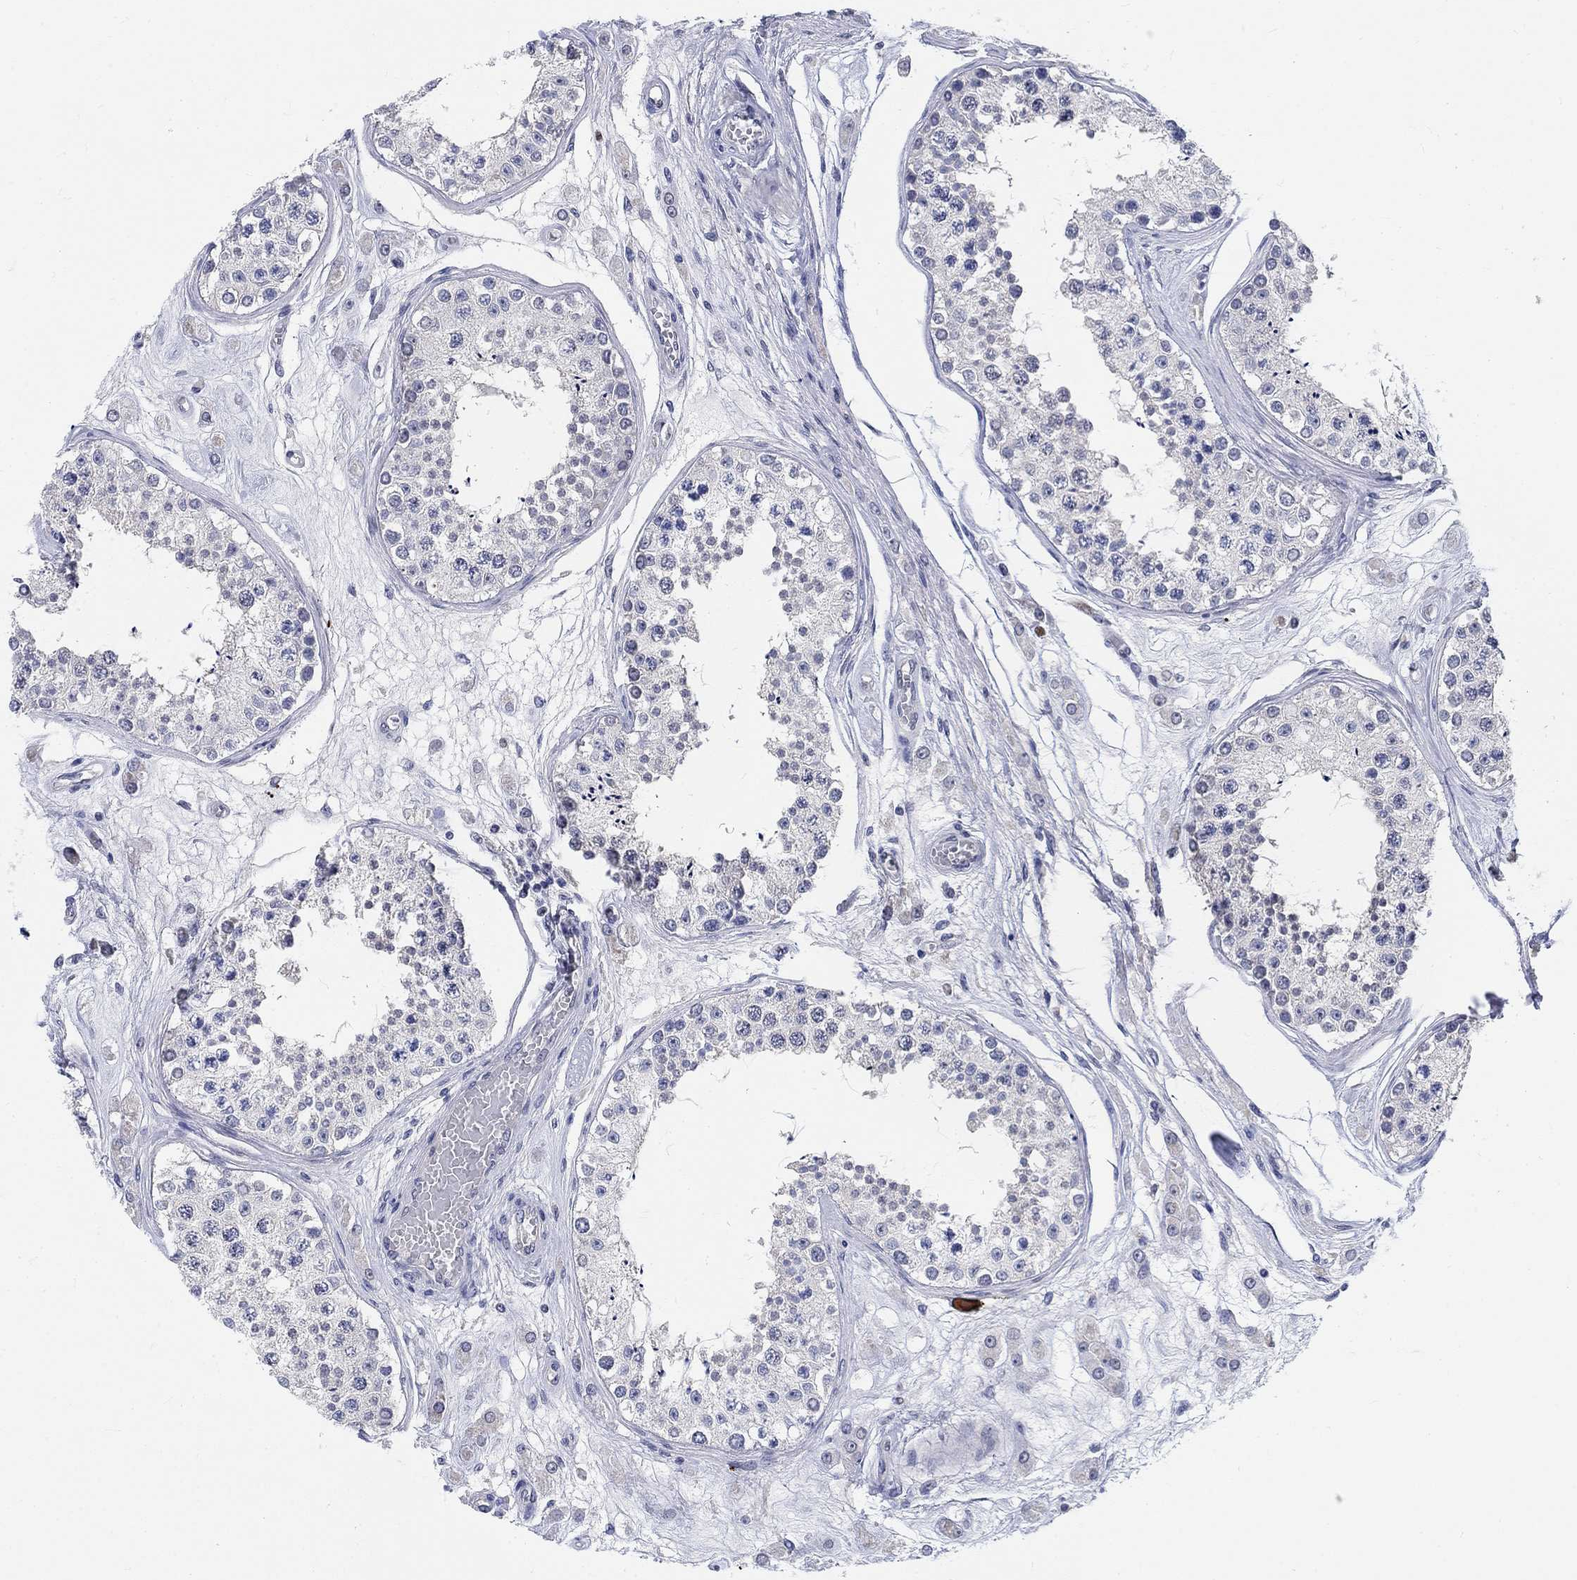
{"staining": {"intensity": "negative", "quantity": "none", "location": "none"}, "tissue": "testis", "cell_type": "Cells in seminiferous ducts", "image_type": "normal", "snomed": [{"axis": "morphology", "description": "Normal tissue, NOS"}, {"axis": "topography", "description": "Testis"}], "caption": "The photomicrograph demonstrates no staining of cells in seminiferous ducts in benign testis. (Immunohistochemistry, brightfield microscopy, high magnification).", "gene": "SMIM18", "patient": {"sex": "male", "age": 25}}